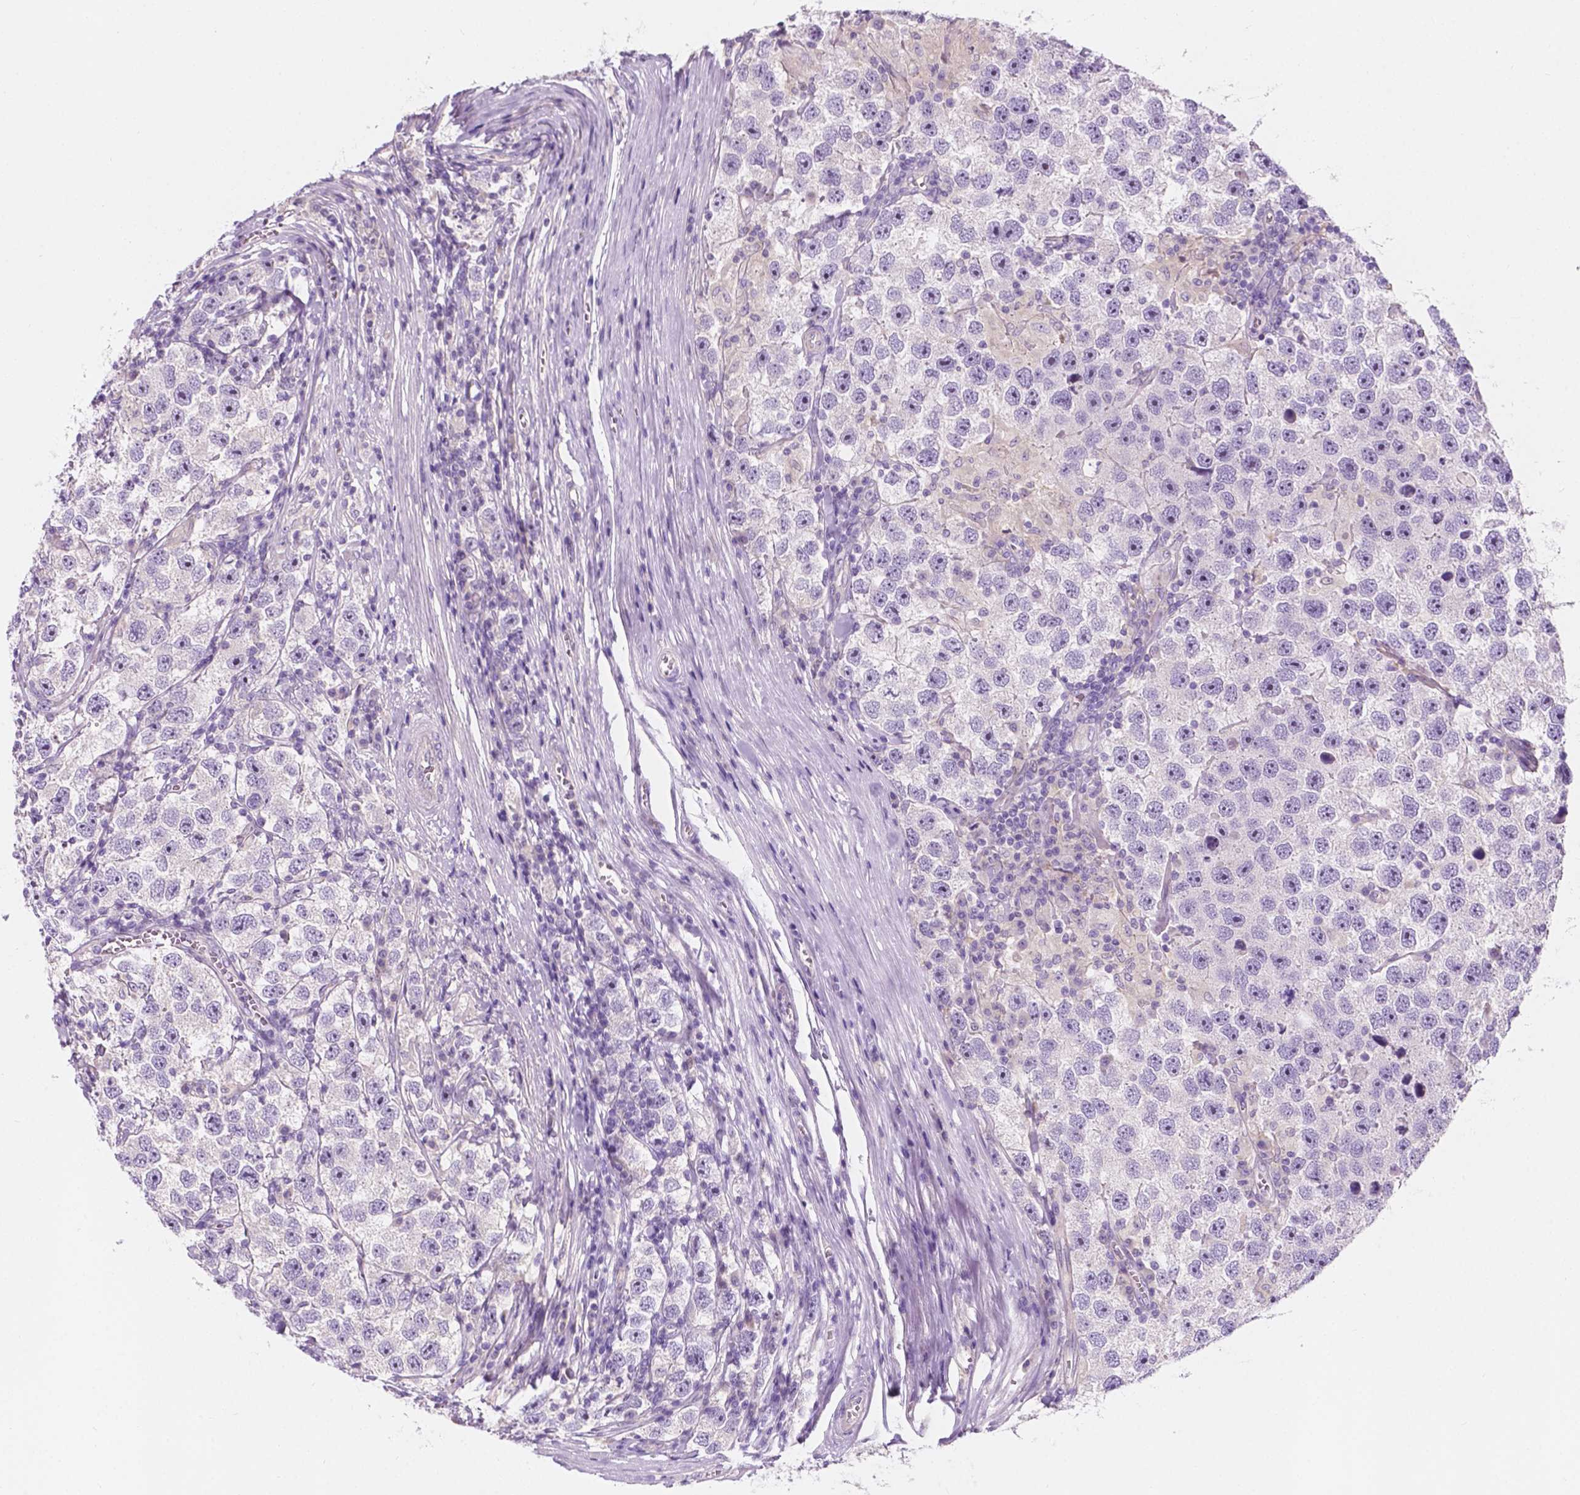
{"staining": {"intensity": "negative", "quantity": "none", "location": "none"}, "tissue": "testis cancer", "cell_type": "Tumor cells", "image_type": "cancer", "snomed": [{"axis": "morphology", "description": "Seminoma, NOS"}, {"axis": "topography", "description": "Testis"}], "caption": "Immunohistochemistry of human testis cancer displays no staining in tumor cells. The staining was performed using DAB (3,3'-diaminobenzidine) to visualize the protein expression in brown, while the nuclei were stained in blue with hematoxylin (Magnification: 20x).", "gene": "SIRT2", "patient": {"sex": "male", "age": 26}}